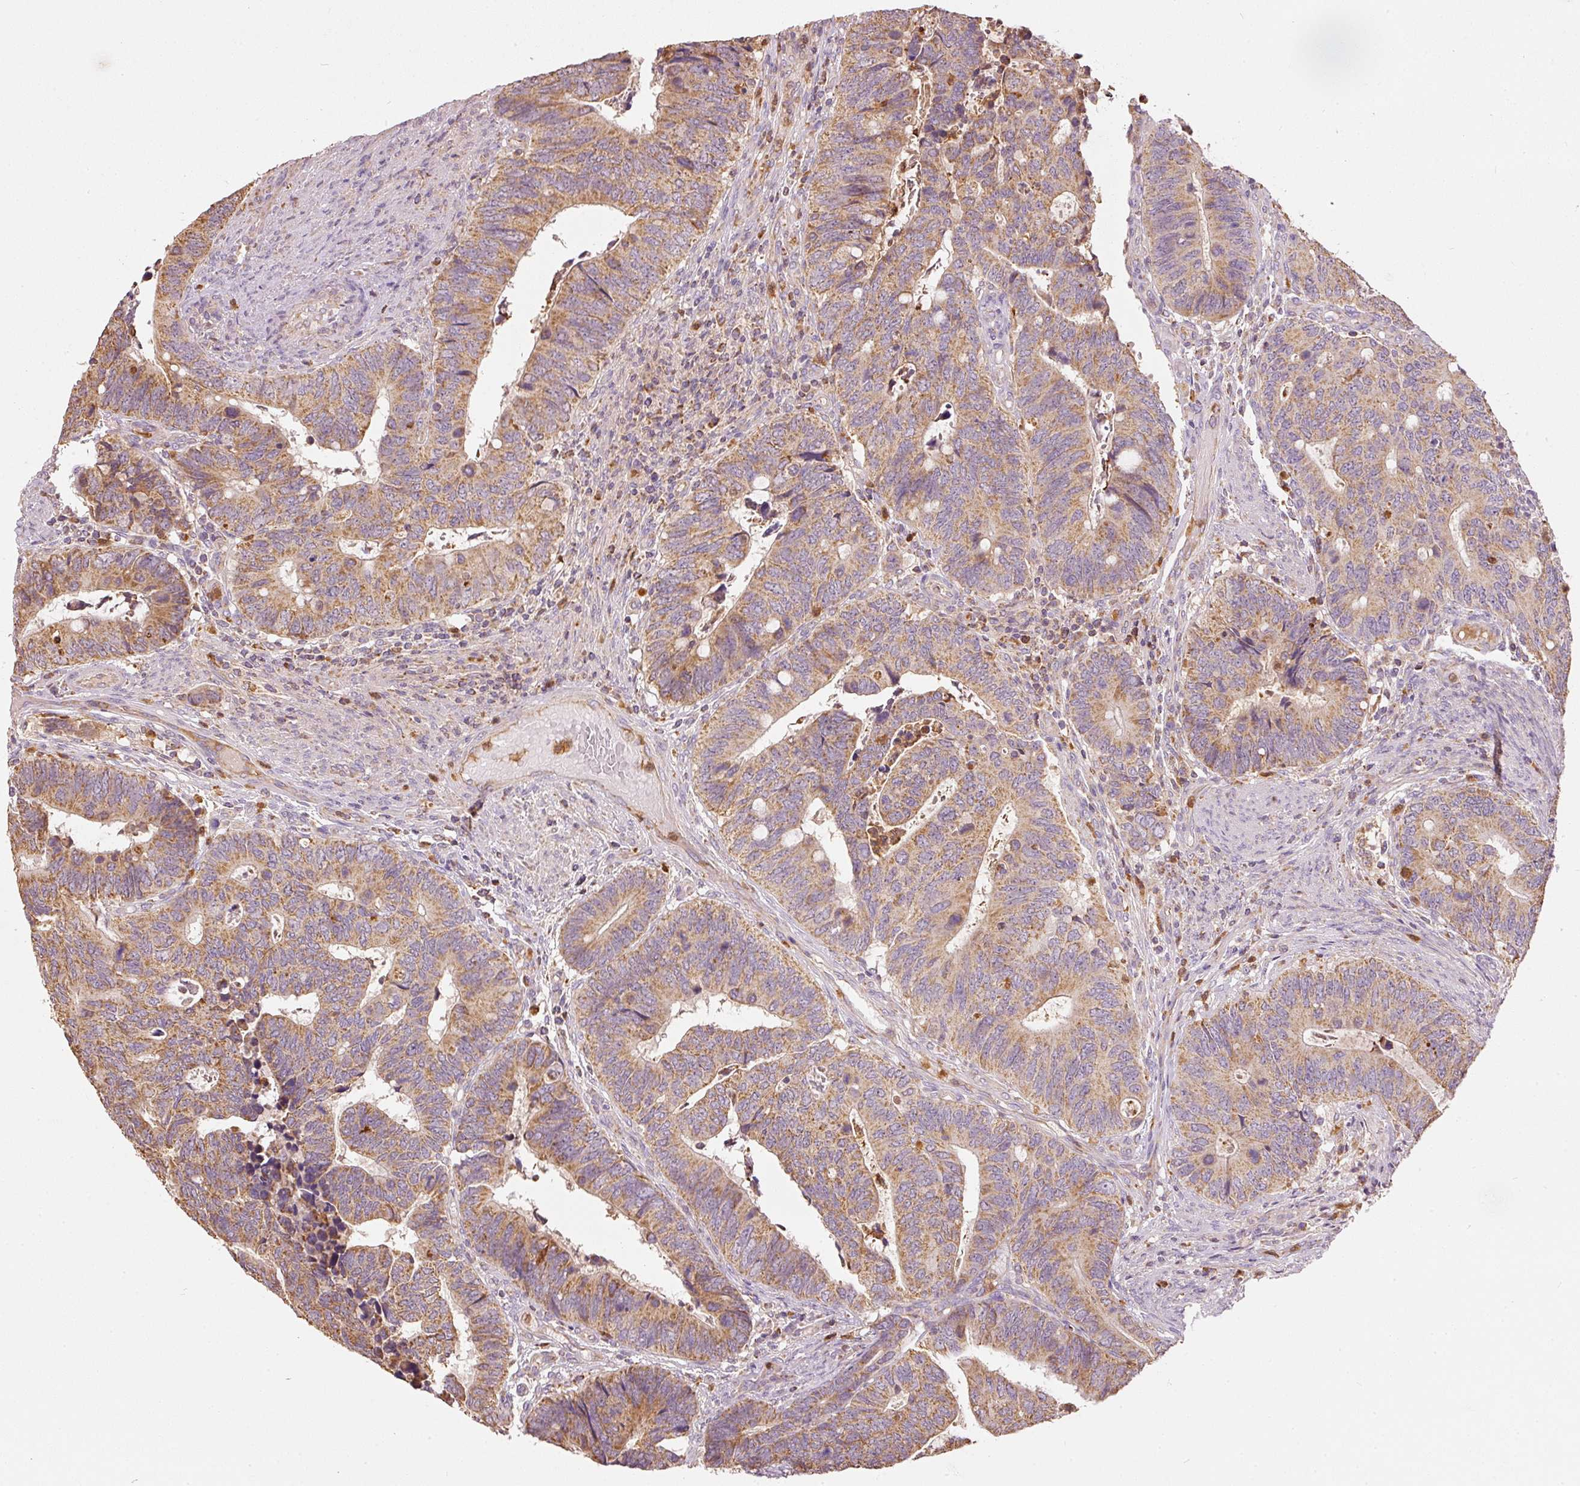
{"staining": {"intensity": "moderate", "quantity": ">75%", "location": "cytoplasmic/membranous"}, "tissue": "colorectal cancer", "cell_type": "Tumor cells", "image_type": "cancer", "snomed": [{"axis": "morphology", "description": "Adenocarcinoma, NOS"}, {"axis": "topography", "description": "Colon"}], "caption": "The image demonstrates staining of colorectal adenocarcinoma, revealing moderate cytoplasmic/membranous protein staining (brown color) within tumor cells.", "gene": "PSENEN", "patient": {"sex": "male", "age": 87}}